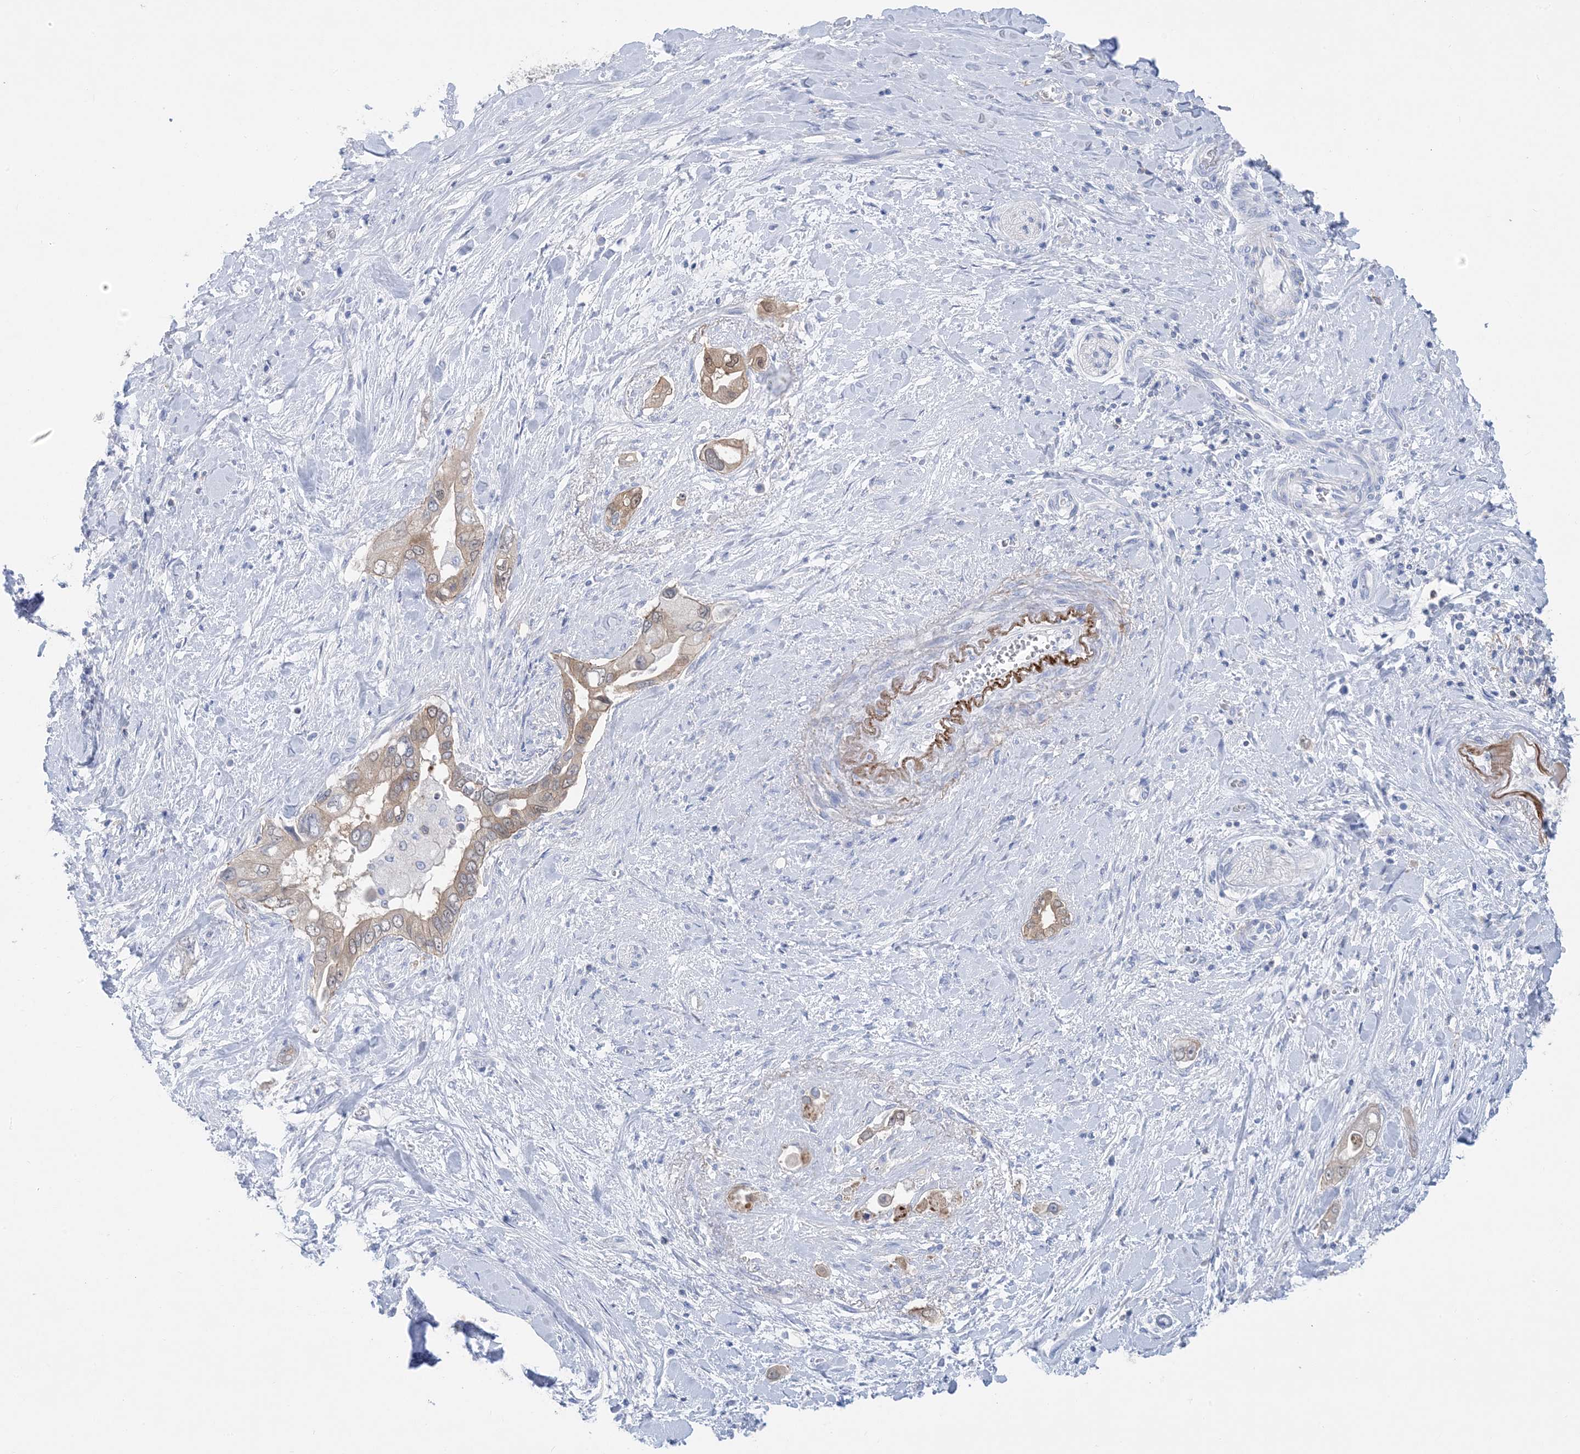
{"staining": {"intensity": "moderate", "quantity": ">75%", "location": "cytoplasmic/membranous"}, "tissue": "pancreatic cancer", "cell_type": "Tumor cells", "image_type": "cancer", "snomed": [{"axis": "morphology", "description": "Inflammation, NOS"}, {"axis": "morphology", "description": "Adenocarcinoma, NOS"}, {"axis": "topography", "description": "Pancreas"}], "caption": "This micrograph reveals immunohistochemistry (IHC) staining of human pancreatic cancer (adenocarcinoma), with medium moderate cytoplasmic/membranous staining in about >75% of tumor cells.", "gene": "SH3YL1", "patient": {"sex": "female", "age": 56}}